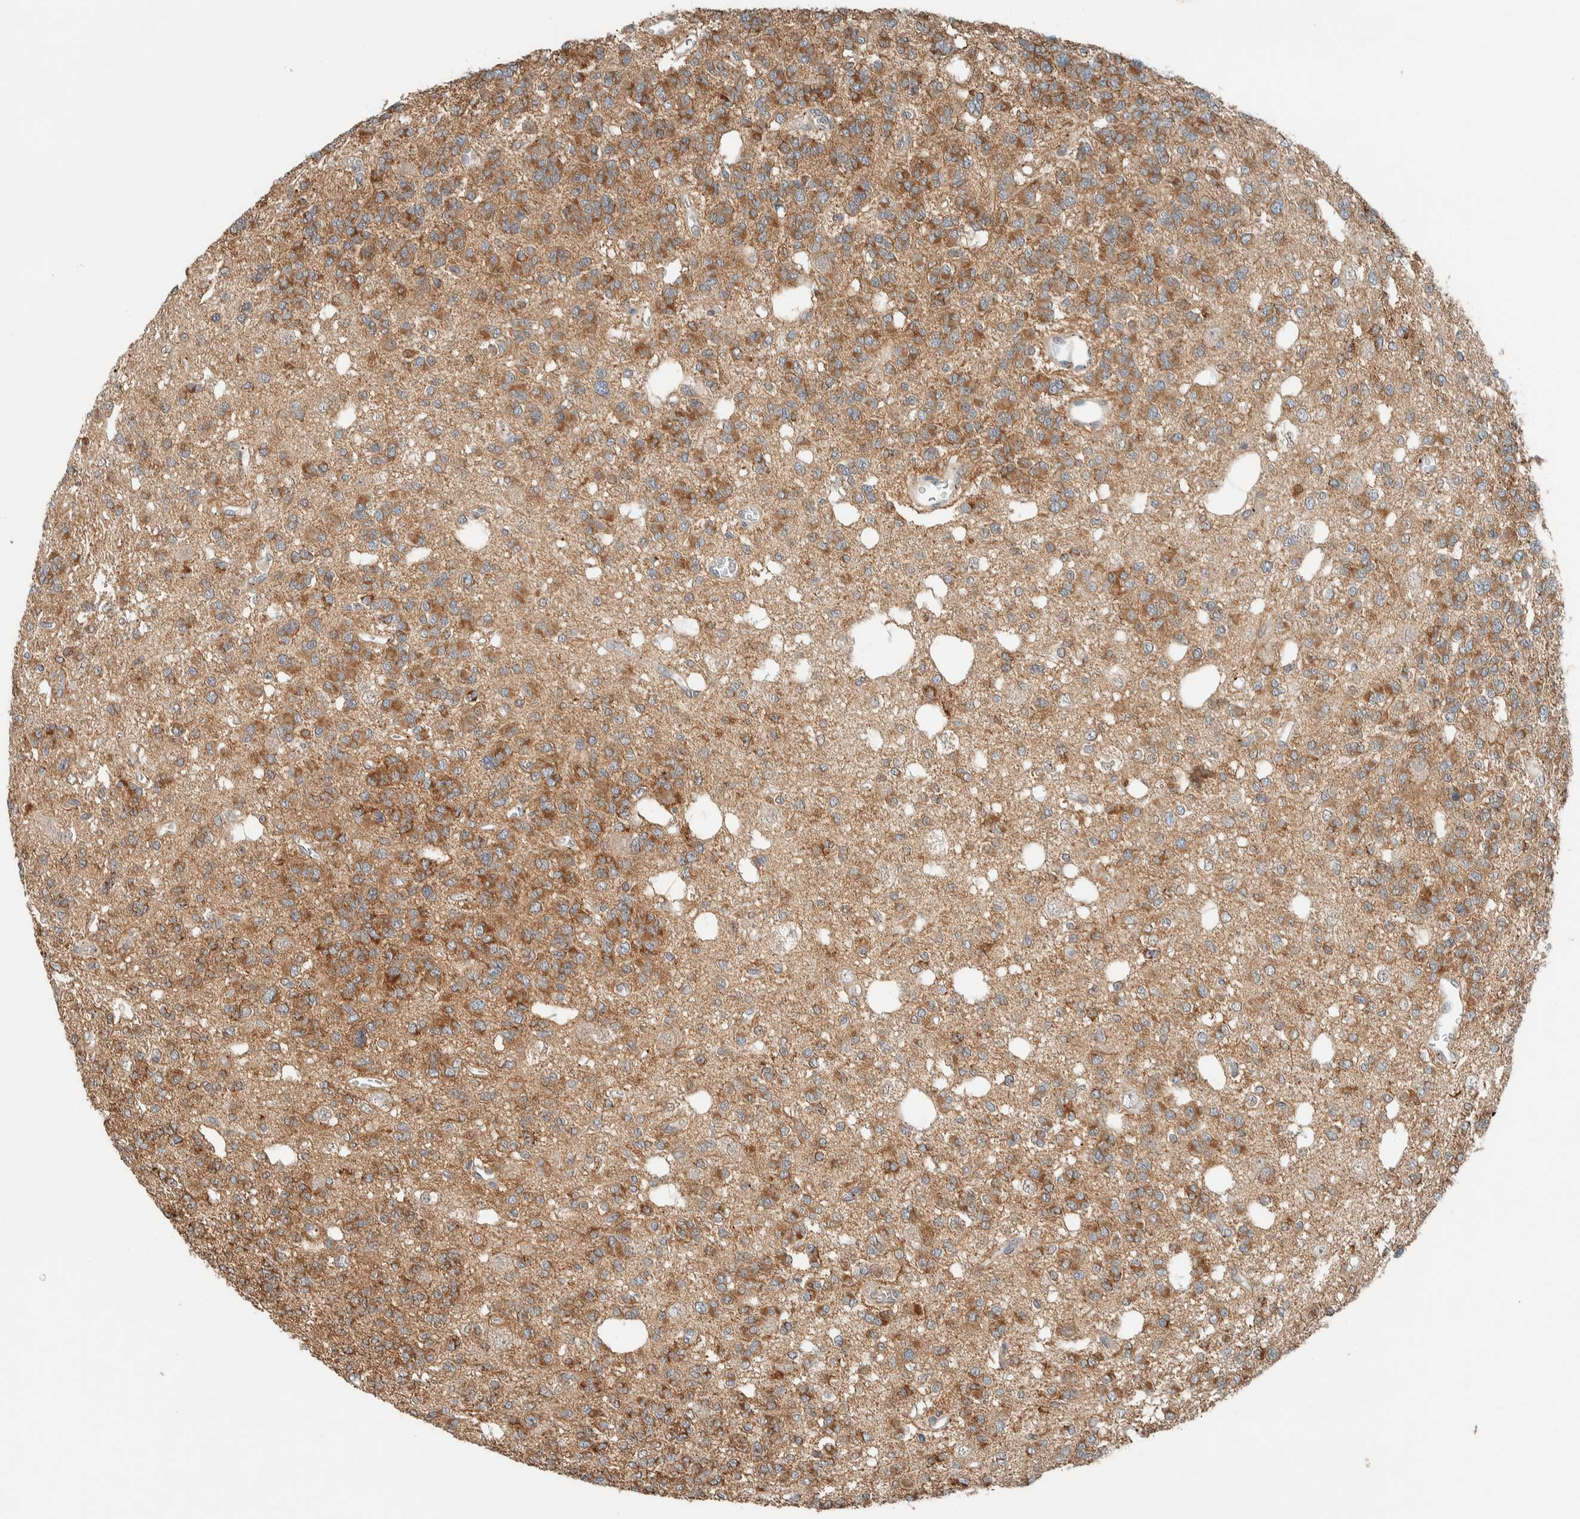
{"staining": {"intensity": "moderate", "quantity": ">75%", "location": "cytoplasmic/membranous"}, "tissue": "glioma", "cell_type": "Tumor cells", "image_type": "cancer", "snomed": [{"axis": "morphology", "description": "Glioma, malignant, Low grade"}, {"axis": "topography", "description": "Brain"}], "caption": "There is medium levels of moderate cytoplasmic/membranous expression in tumor cells of glioma, as demonstrated by immunohistochemical staining (brown color).", "gene": "CTBP2", "patient": {"sex": "male", "age": 38}}